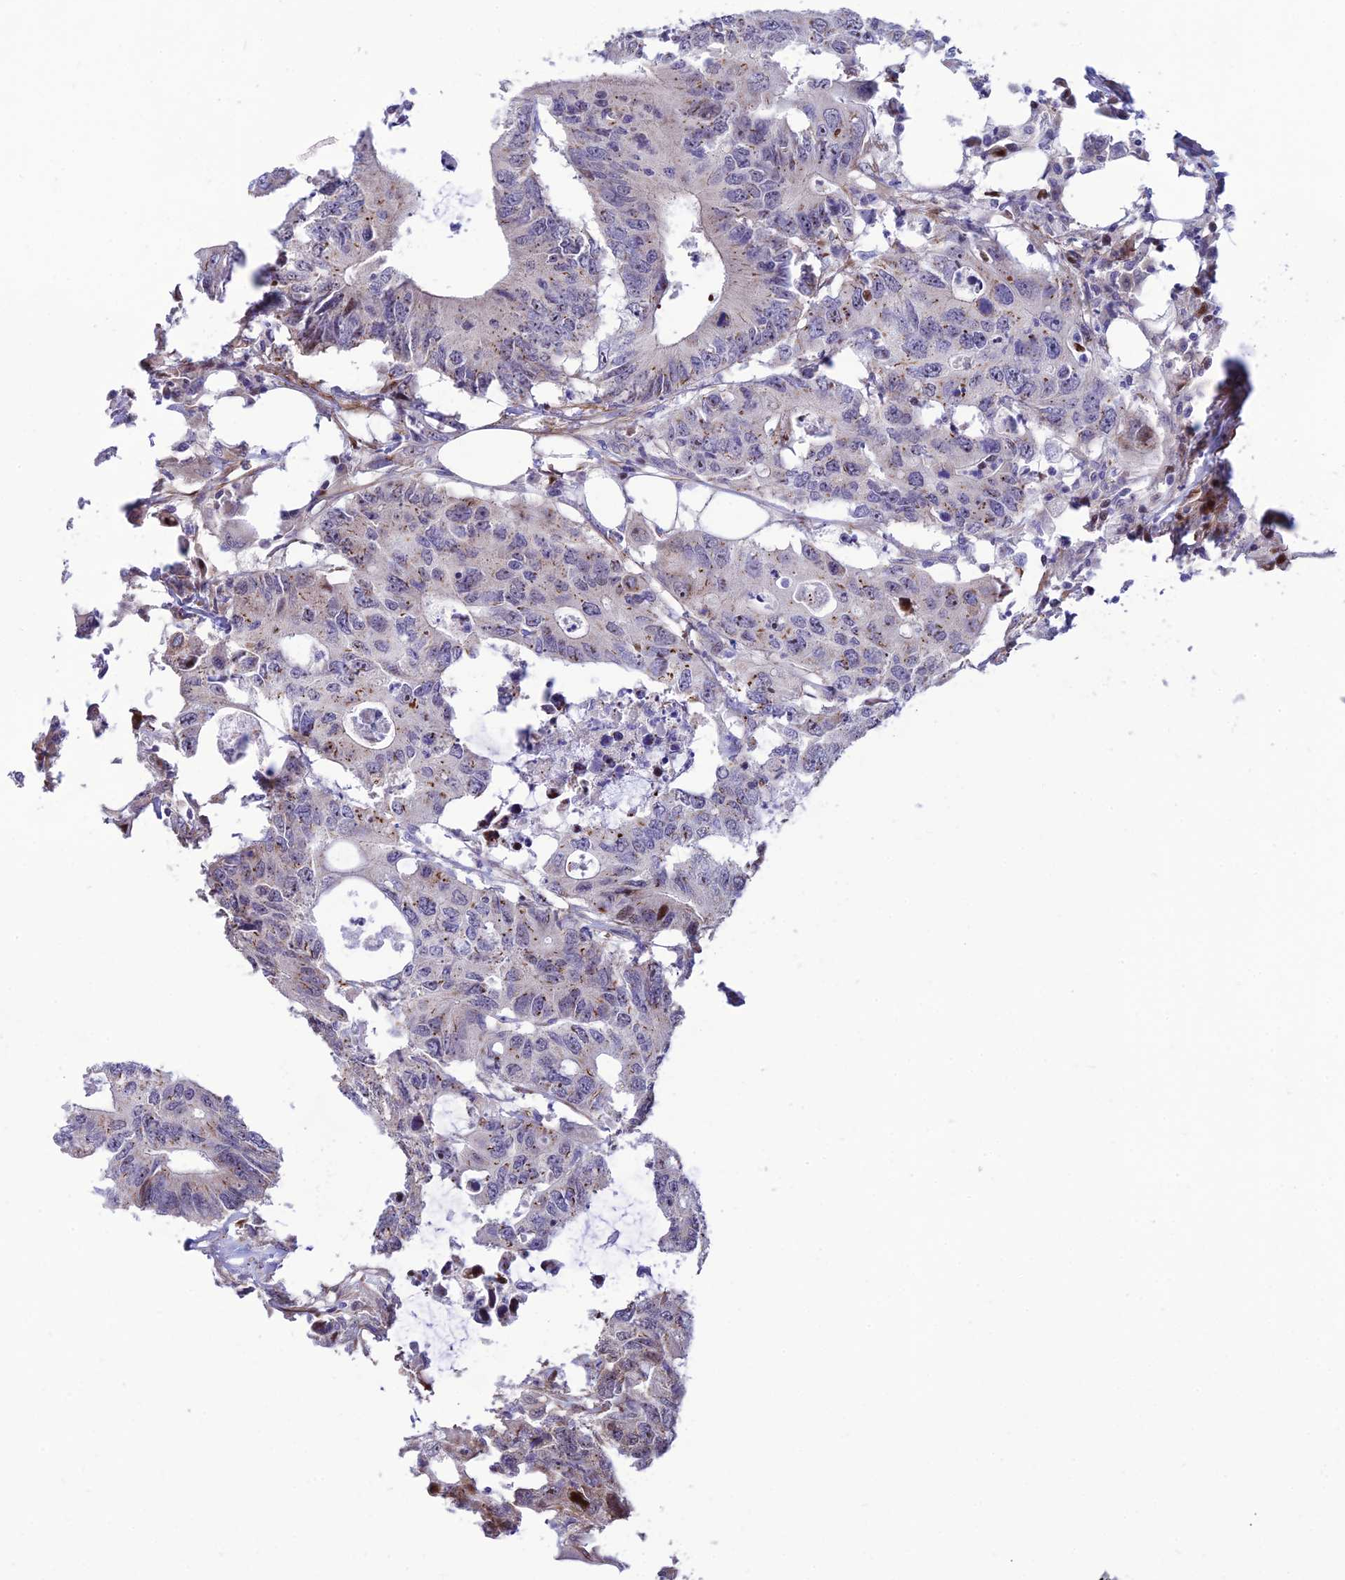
{"staining": {"intensity": "weak", "quantity": "<25%", "location": "cytoplasmic/membranous"}, "tissue": "colorectal cancer", "cell_type": "Tumor cells", "image_type": "cancer", "snomed": [{"axis": "morphology", "description": "Adenocarcinoma, NOS"}, {"axis": "topography", "description": "Colon"}], "caption": "Colorectal cancer (adenocarcinoma) stained for a protein using immunohistochemistry (IHC) exhibits no staining tumor cells.", "gene": "KBTBD7", "patient": {"sex": "male", "age": 71}}